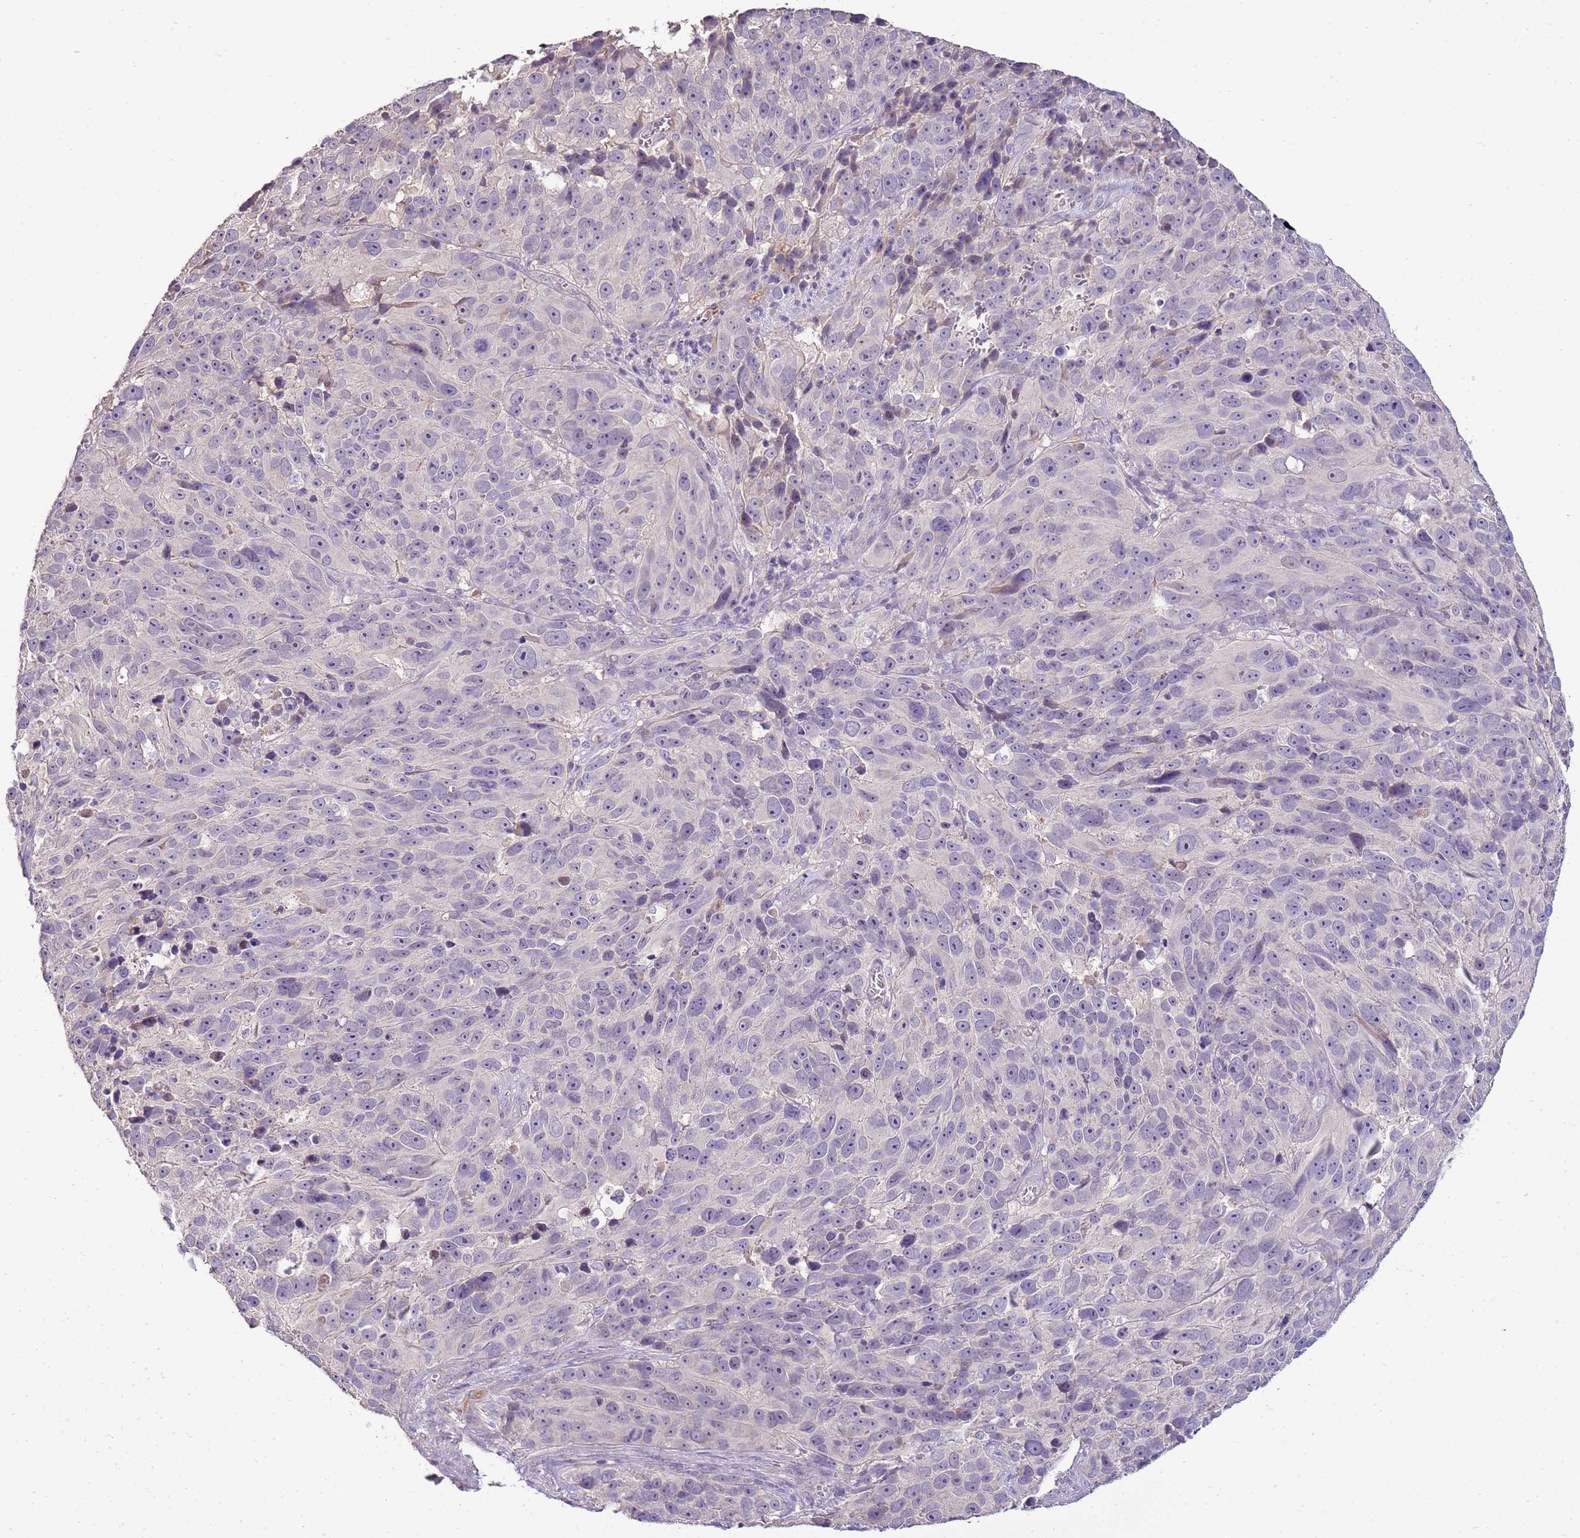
{"staining": {"intensity": "negative", "quantity": "none", "location": "none"}, "tissue": "melanoma", "cell_type": "Tumor cells", "image_type": "cancer", "snomed": [{"axis": "morphology", "description": "Malignant melanoma, NOS"}, {"axis": "topography", "description": "Skin"}], "caption": "This is an IHC micrograph of human malignant melanoma. There is no expression in tumor cells.", "gene": "IL2RG", "patient": {"sex": "male", "age": 84}}